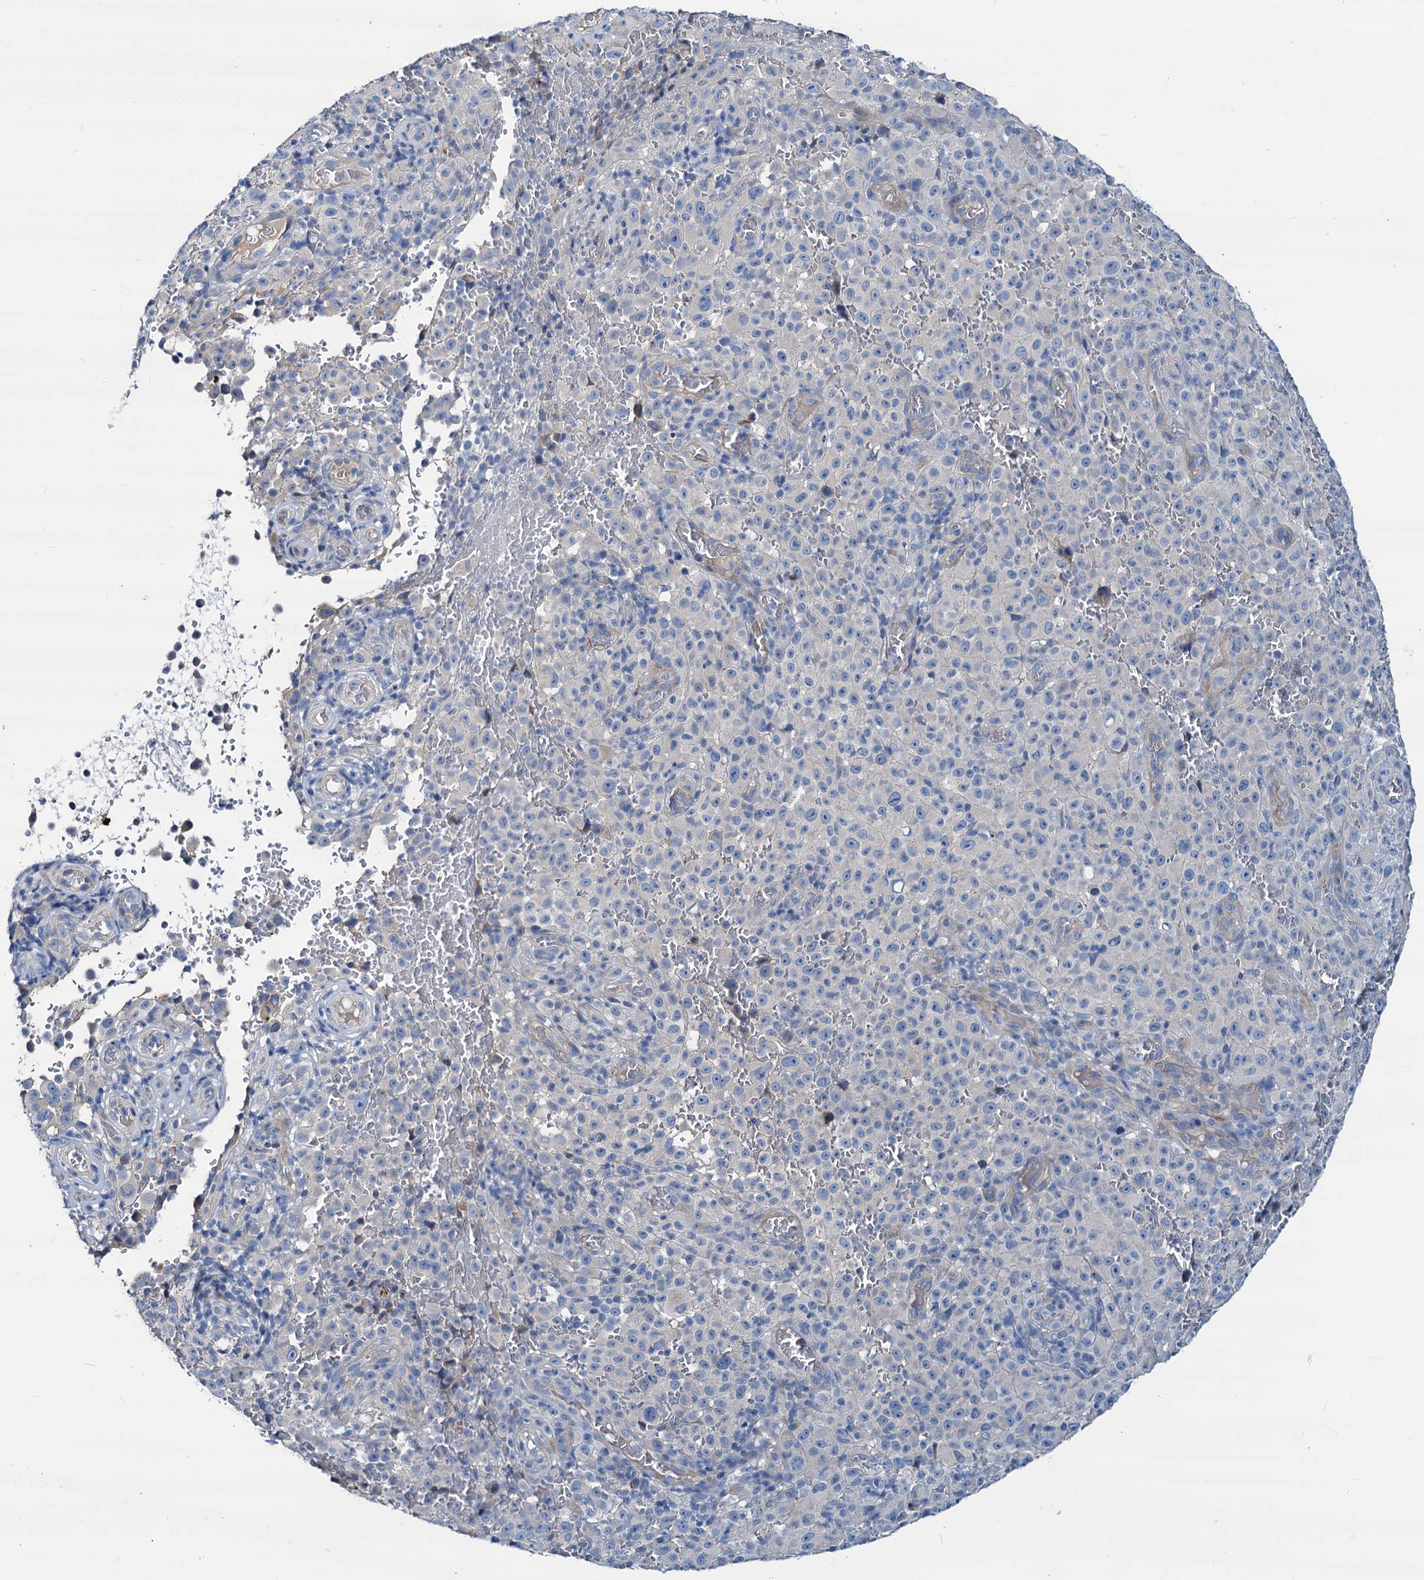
{"staining": {"intensity": "negative", "quantity": "none", "location": "none"}, "tissue": "melanoma", "cell_type": "Tumor cells", "image_type": "cancer", "snomed": [{"axis": "morphology", "description": "Malignant melanoma, NOS"}, {"axis": "topography", "description": "Skin"}], "caption": "A high-resolution histopathology image shows immunohistochemistry staining of malignant melanoma, which exhibits no significant staining in tumor cells.", "gene": "DYDC2", "patient": {"sex": "female", "age": 82}}